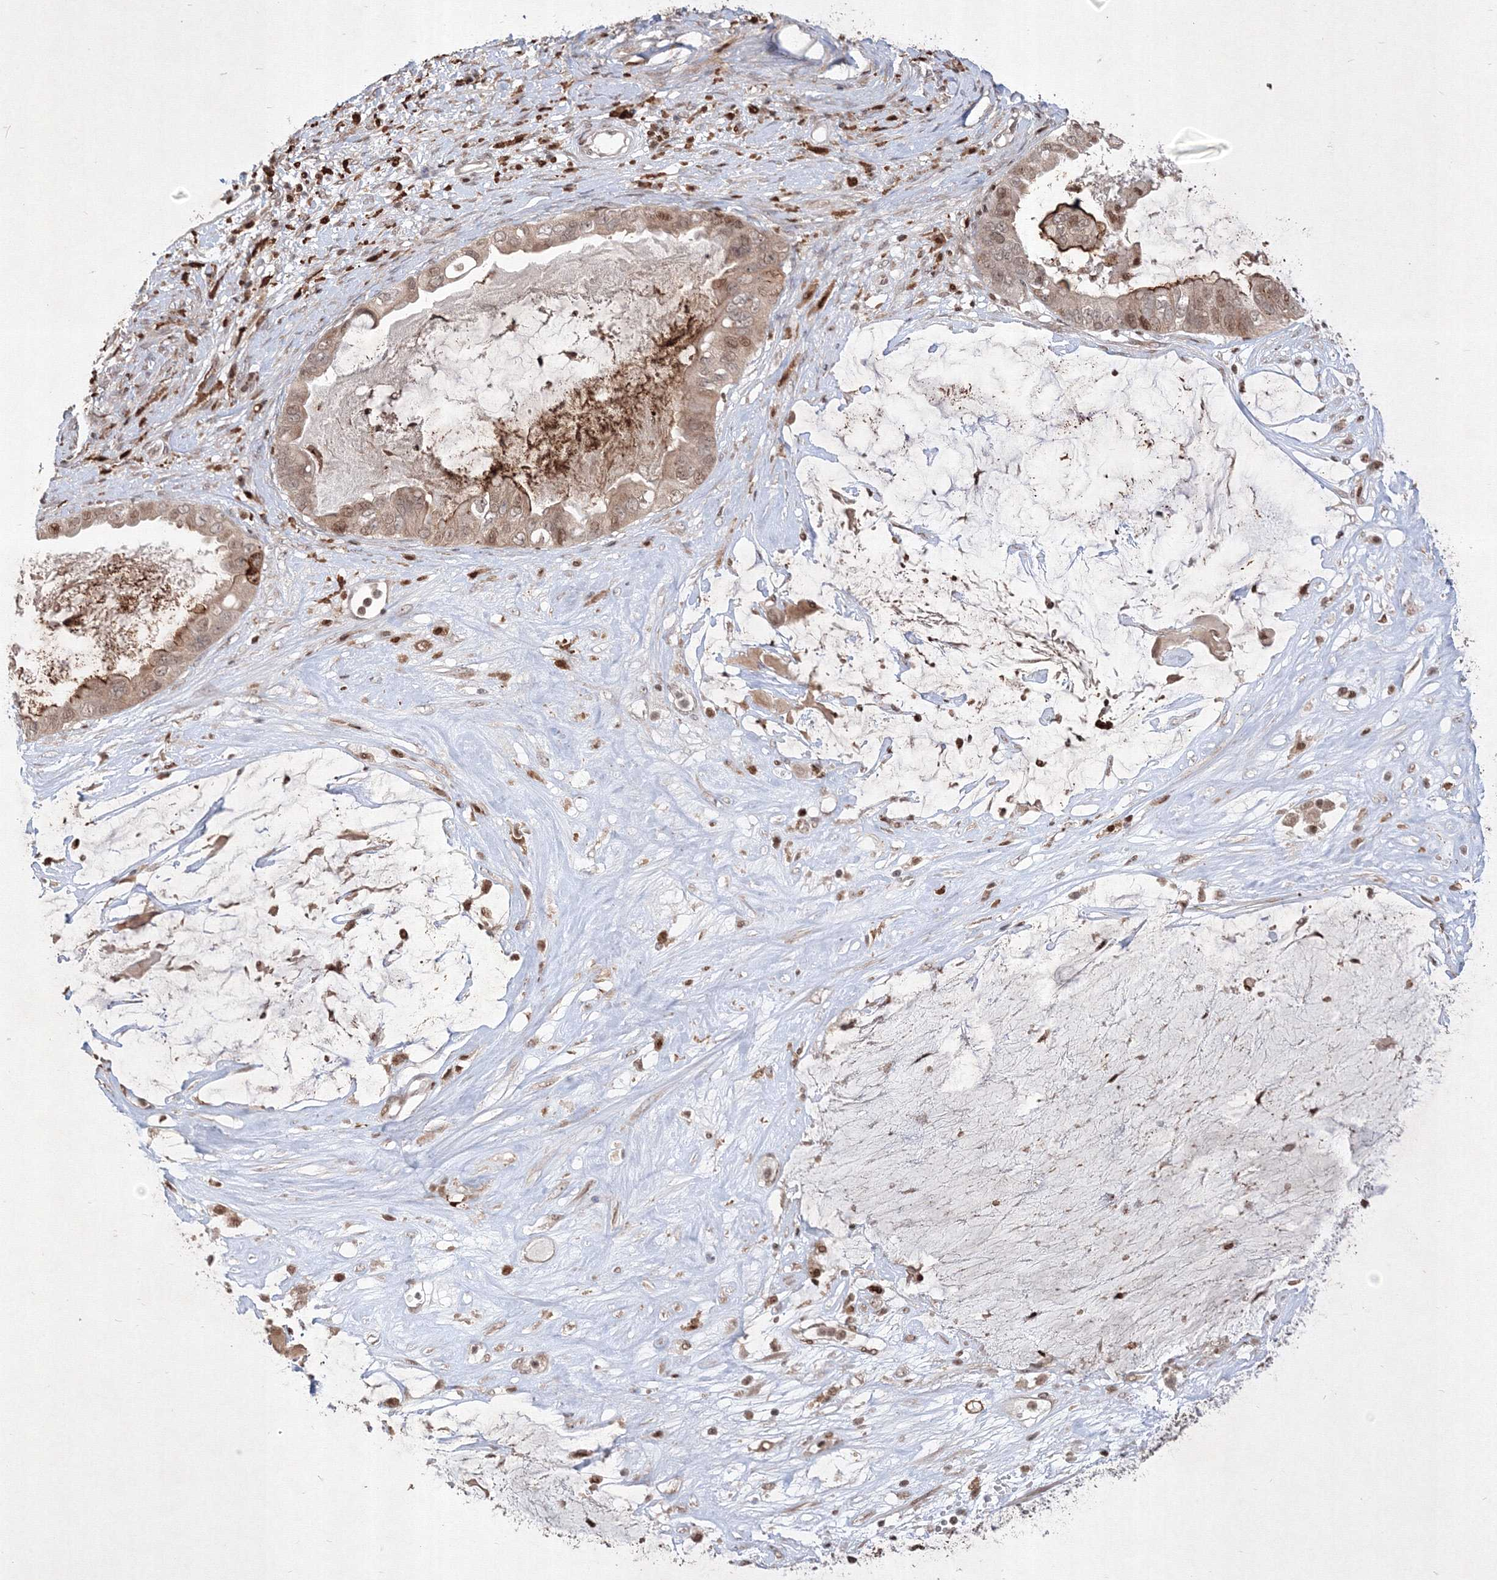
{"staining": {"intensity": "weak", "quantity": ">75%", "location": "cytoplasmic/membranous,nuclear"}, "tissue": "ovarian cancer", "cell_type": "Tumor cells", "image_type": "cancer", "snomed": [{"axis": "morphology", "description": "Cystadenocarcinoma, mucinous, NOS"}, {"axis": "topography", "description": "Ovary"}], "caption": "Ovarian cancer stained with a brown dye displays weak cytoplasmic/membranous and nuclear positive expression in approximately >75% of tumor cells.", "gene": "TAB1", "patient": {"sex": "female", "age": 80}}